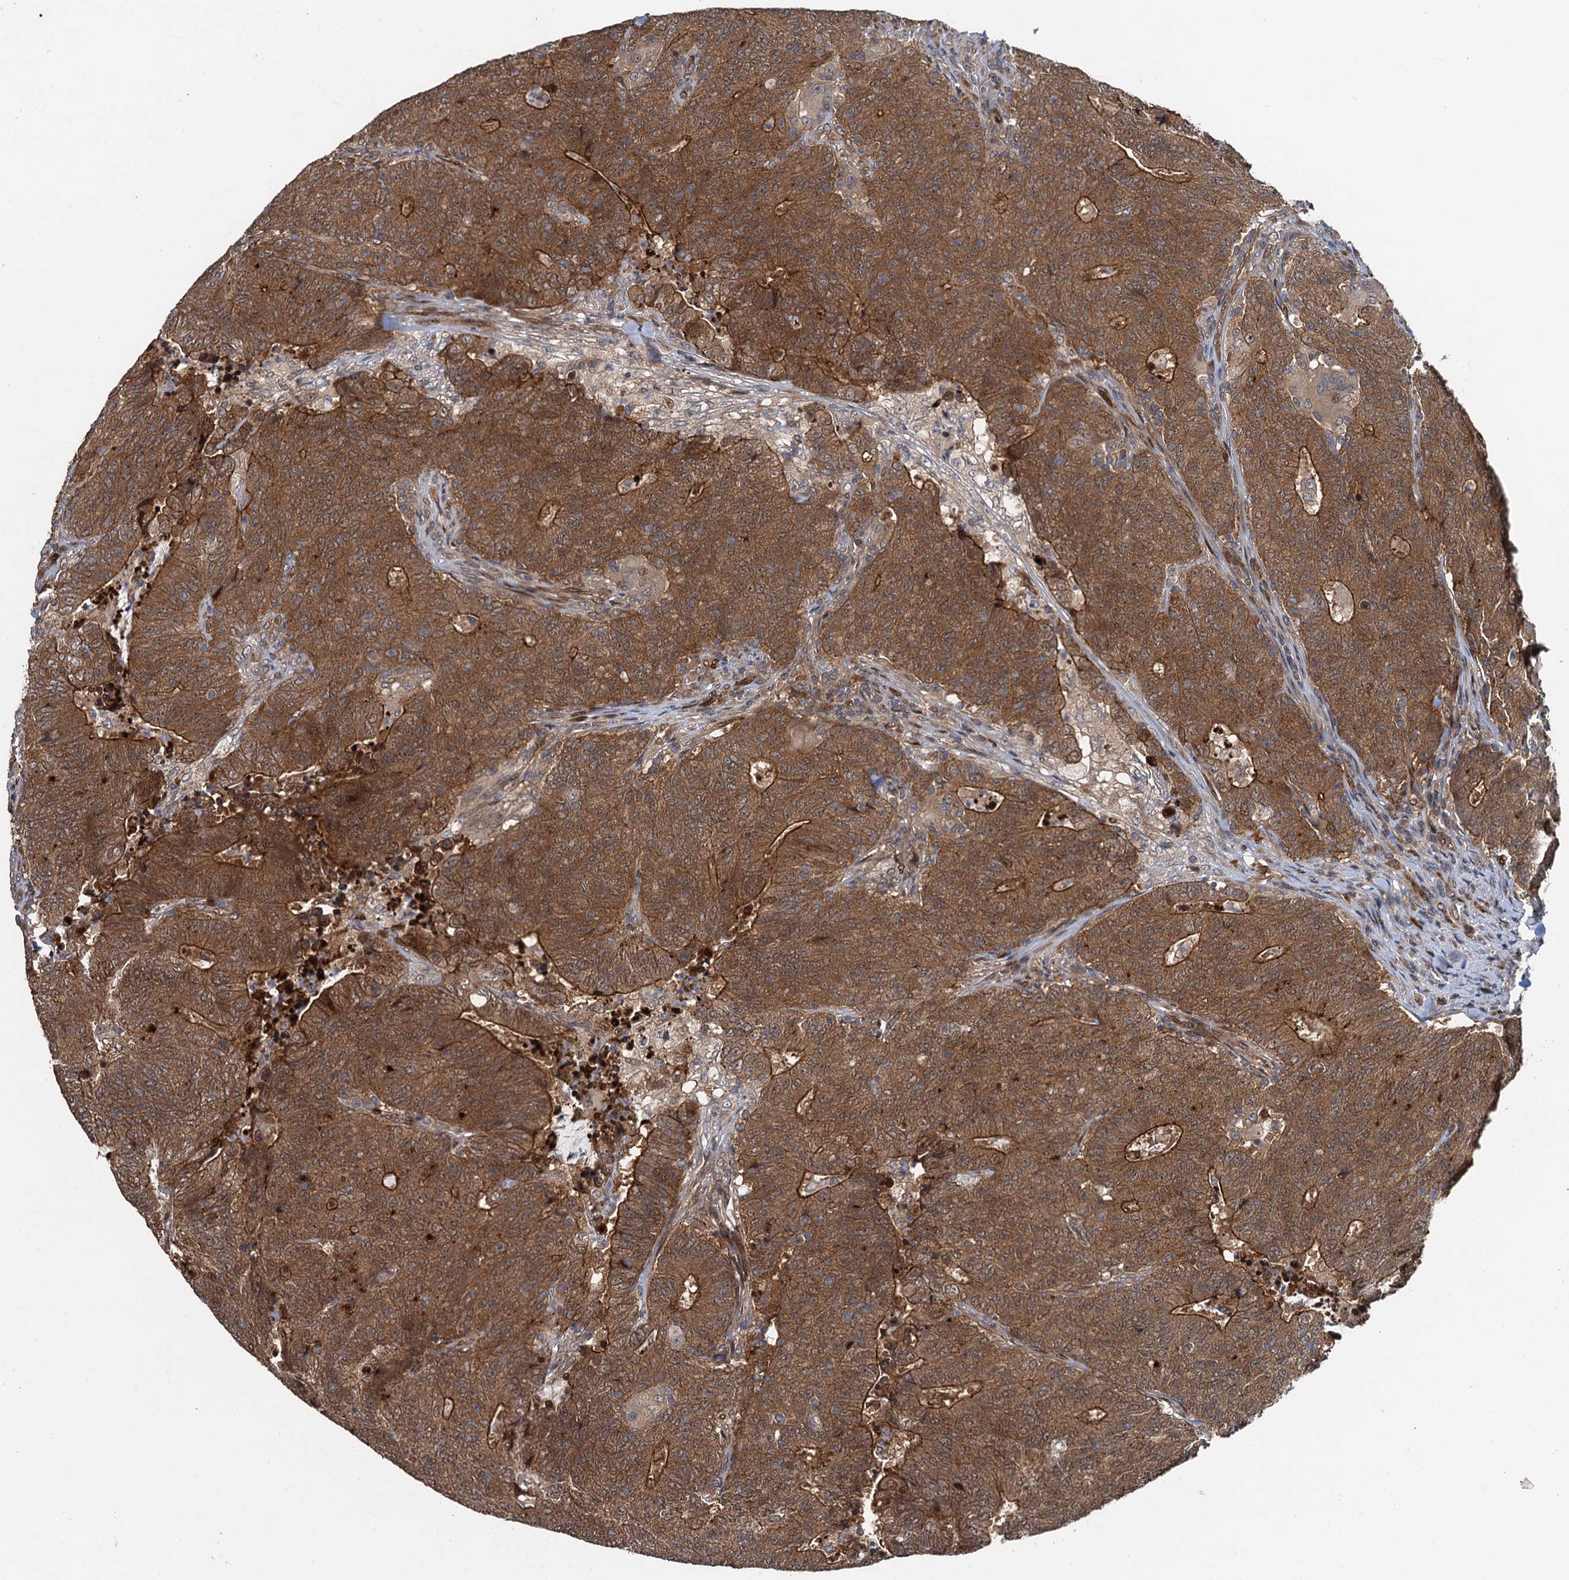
{"staining": {"intensity": "strong", "quantity": ">75%", "location": "cytoplasmic/membranous"}, "tissue": "colorectal cancer", "cell_type": "Tumor cells", "image_type": "cancer", "snomed": [{"axis": "morphology", "description": "Adenocarcinoma, NOS"}, {"axis": "topography", "description": "Colon"}], "caption": "Immunohistochemical staining of adenocarcinoma (colorectal) exhibits strong cytoplasmic/membranous protein positivity in approximately >75% of tumor cells. The staining was performed using DAB (3,3'-diaminobenzidine) to visualize the protein expression in brown, while the nuclei were stained in blue with hematoxylin (Magnification: 20x).", "gene": "RHOBTB1", "patient": {"sex": "female", "age": 75}}